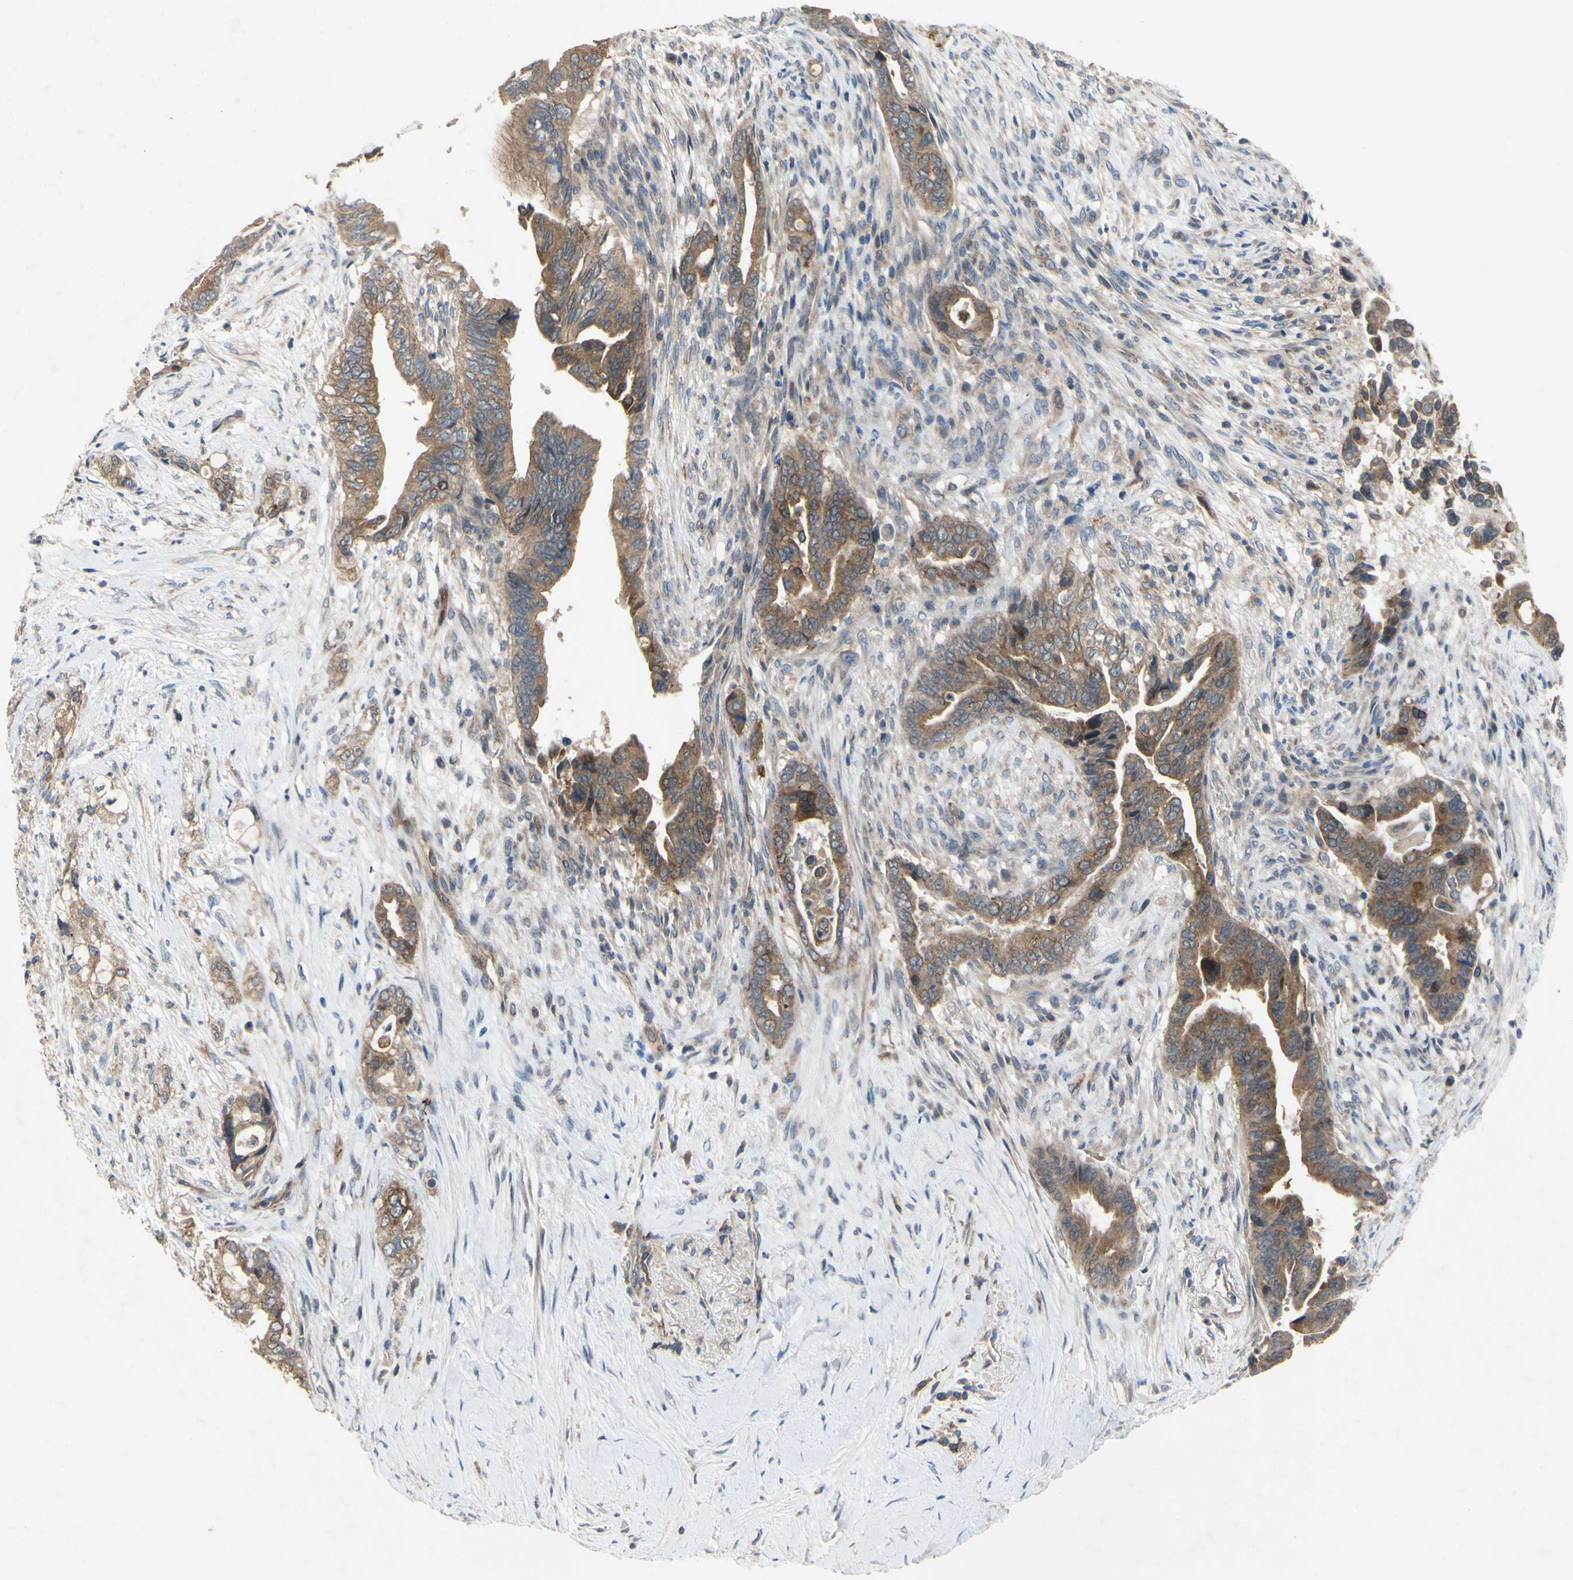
{"staining": {"intensity": "moderate", "quantity": ">75%", "location": "cytoplasmic/membranous,nuclear"}, "tissue": "pancreatic cancer", "cell_type": "Tumor cells", "image_type": "cancer", "snomed": [{"axis": "morphology", "description": "Adenocarcinoma, NOS"}, {"axis": "topography", "description": "Pancreas"}], "caption": "This image reveals IHC staining of pancreatic adenocarcinoma, with medium moderate cytoplasmic/membranous and nuclear staining in about >75% of tumor cells.", "gene": "PDGFB", "patient": {"sex": "male", "age": 70}}